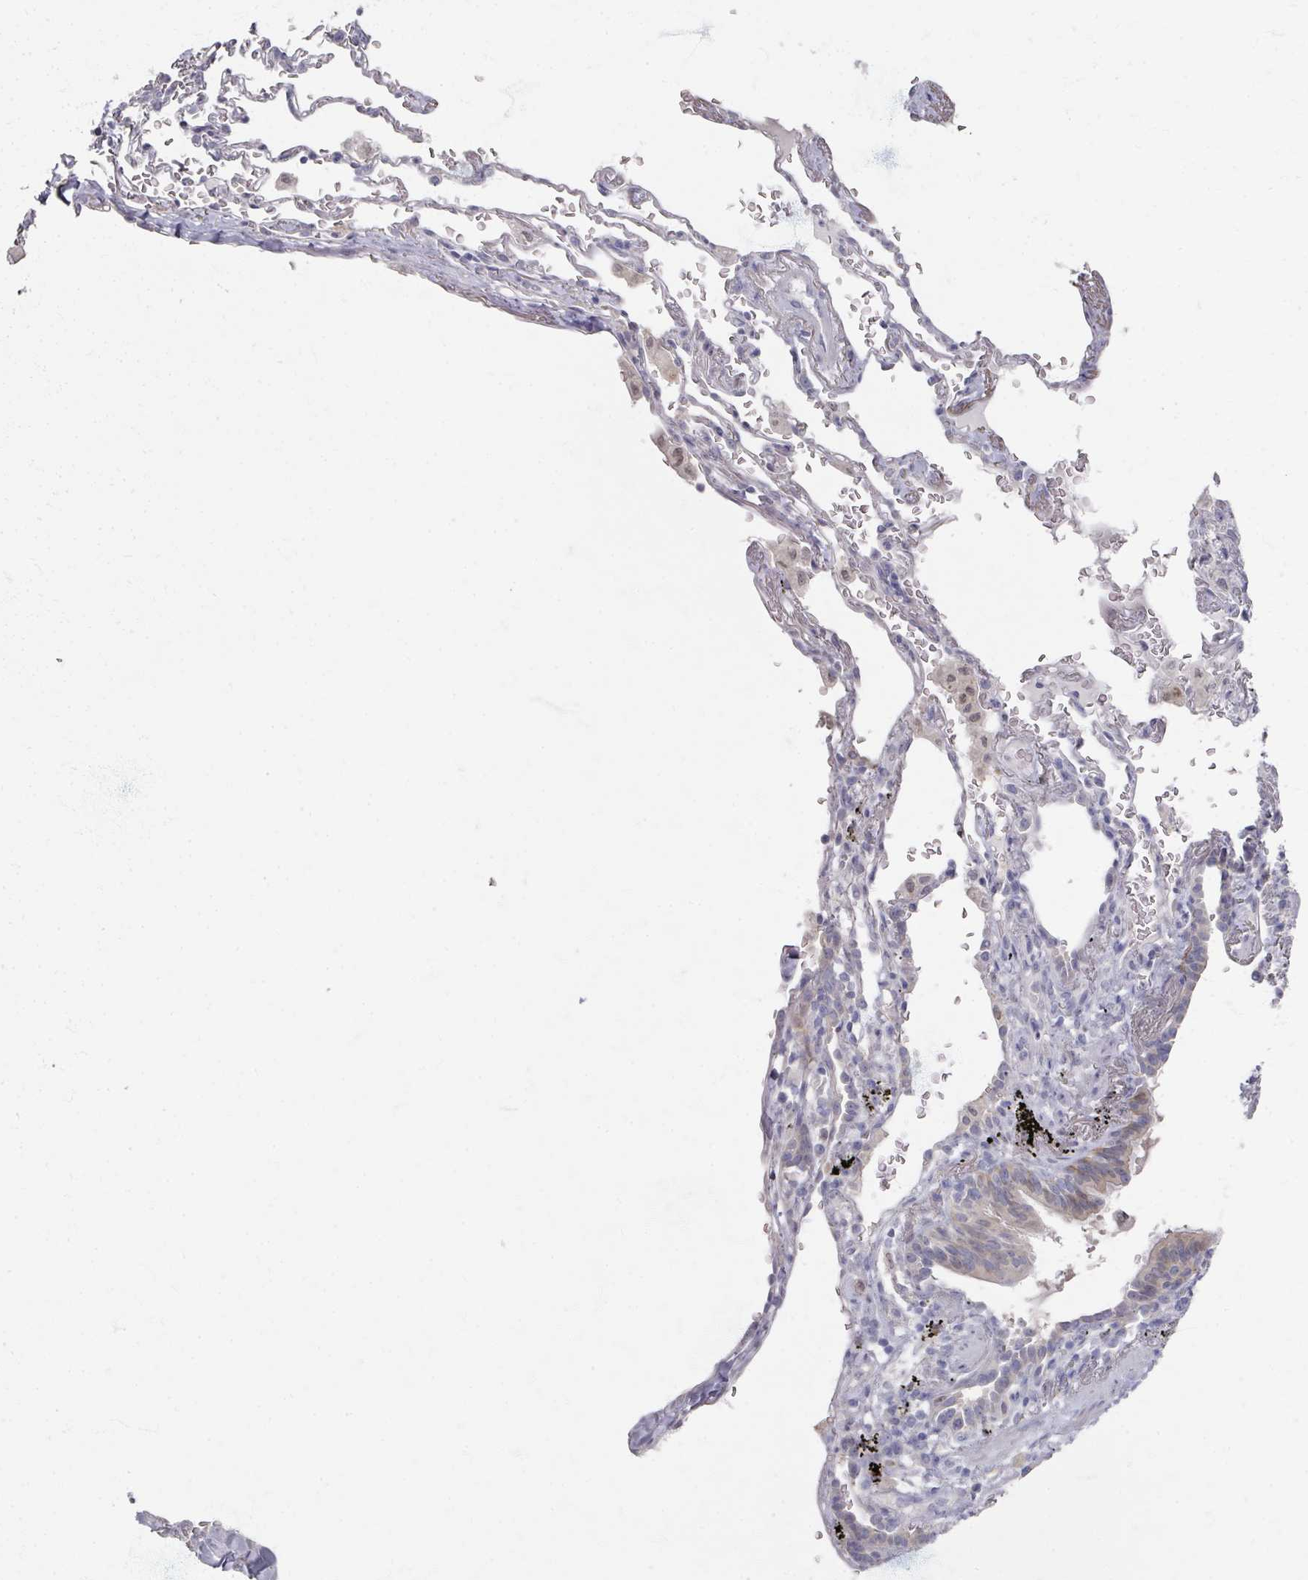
{"staining": {"intensity": "negative", "quantity": "none", "location": "none"}, "tissue": "soft tissue", "cell_type": "Chondrocytes", "image_type": "normal", "snomed": [{"axis": "morphology", "description": "Normal tissue, NOS"}, {"axis": "topography", "description": "Cartilage tissue"}, {"axis": "topography", "description": "Bronchus"}], "caption": "An immunohistochemistry image of benign soft tissue is shown. There is no staining in chondrocytes of soft tissue.", "gene": "TTYH3", "patient": {"sex": "female", "age": 72}}